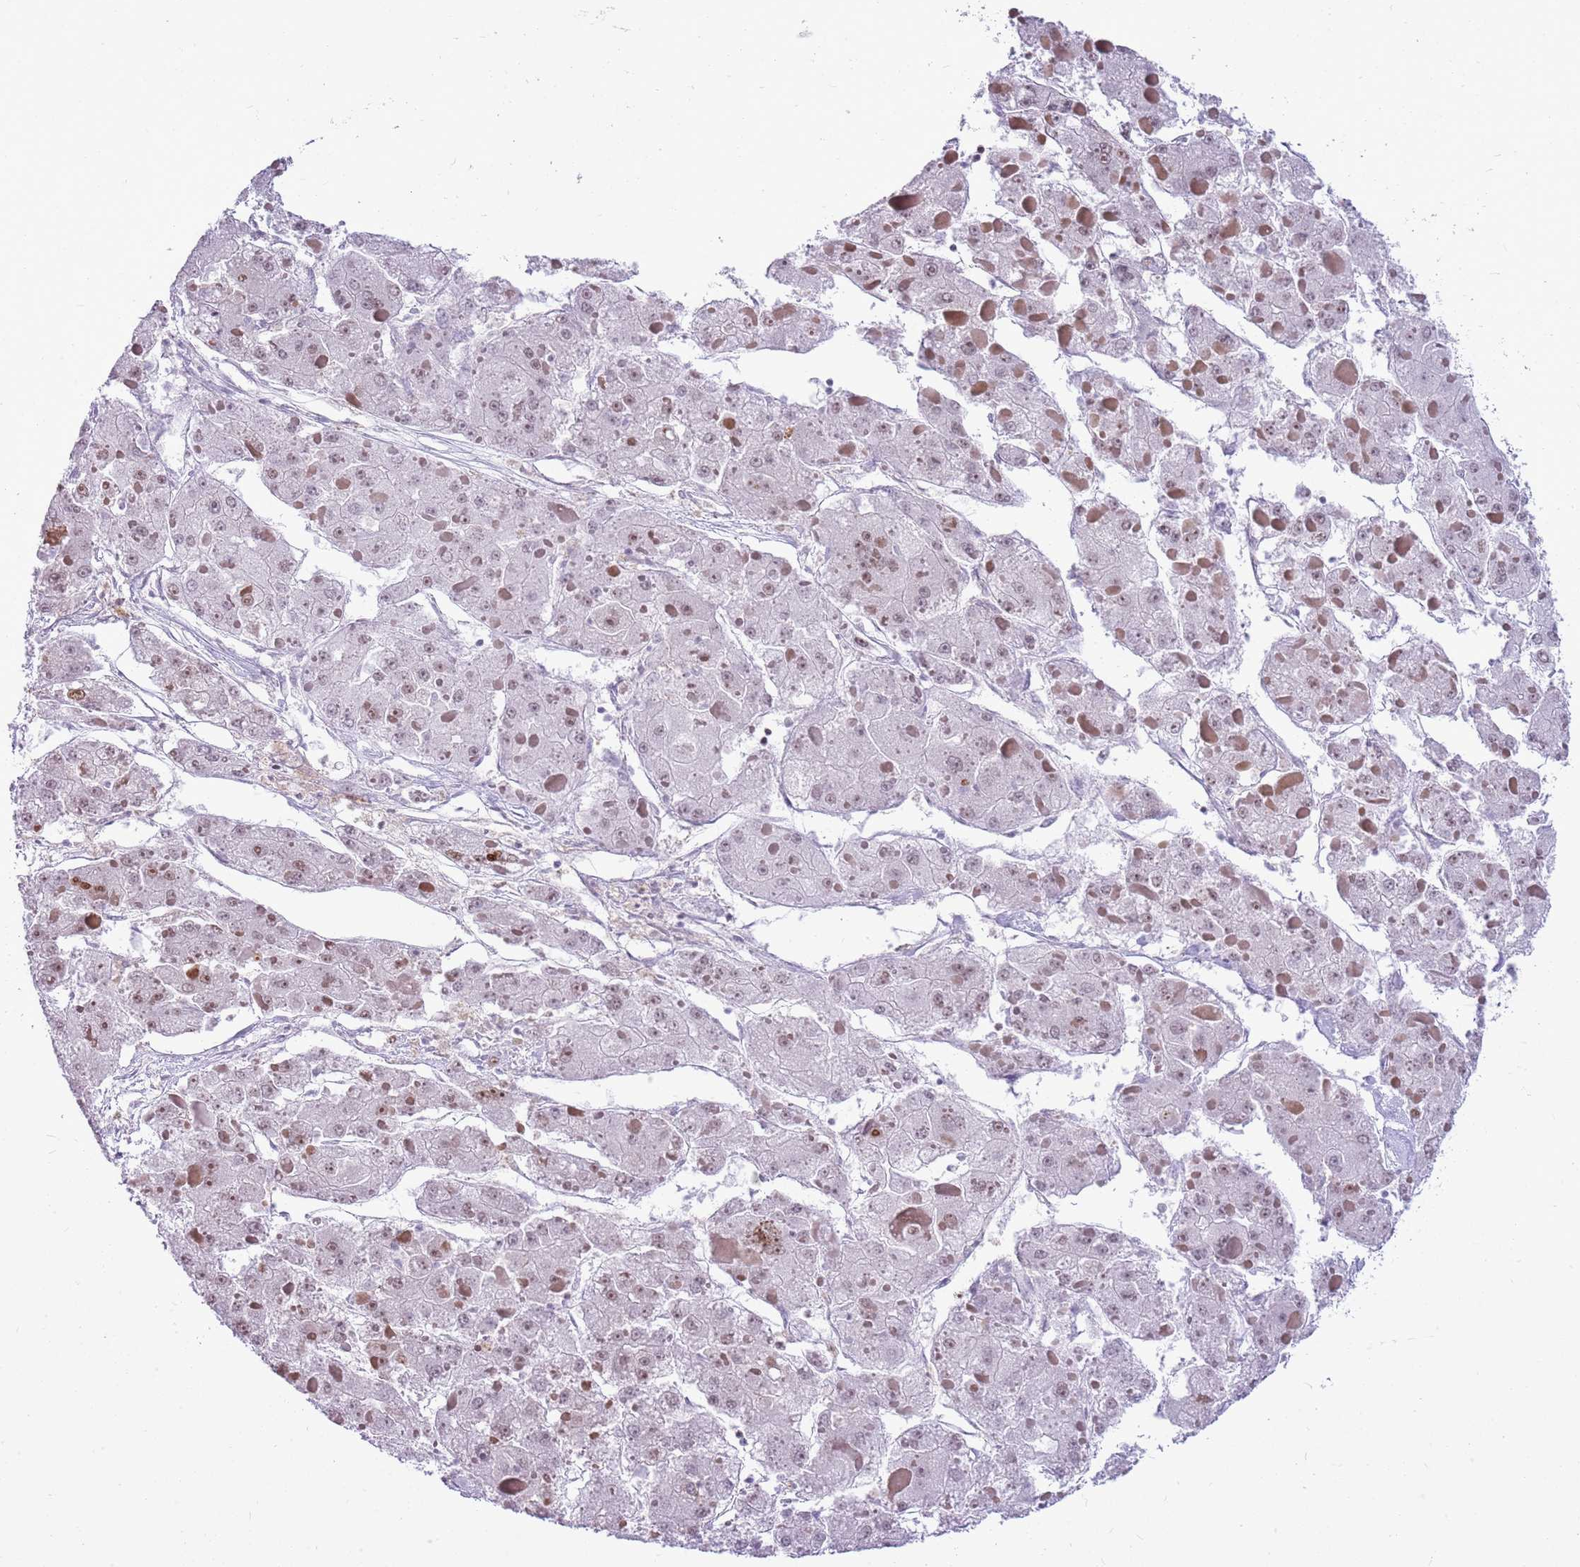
{"staining": {"intensity": "moderate", "quantity": ">75%", "location": "nuclear"}, "tissue": "liver cancer", "cell_type": "Tumor cells", "image_type": "cancer", "snomed": [{"axis": "morphology", "description": "Carcinoma, Hepatocellular, NOS"}, {"axis": "topography", "description": "Liver"}], "caption": "Immunohistochemical staining of human liver hepatocellular carcinoma reveals moderate nuclear protein staining in about >75% of tumor cells. Ihc stains the protein in brown and the nuclei are stained blue.", "gene": "DHX32", "patient": {"sex": "female", "age": 73}}